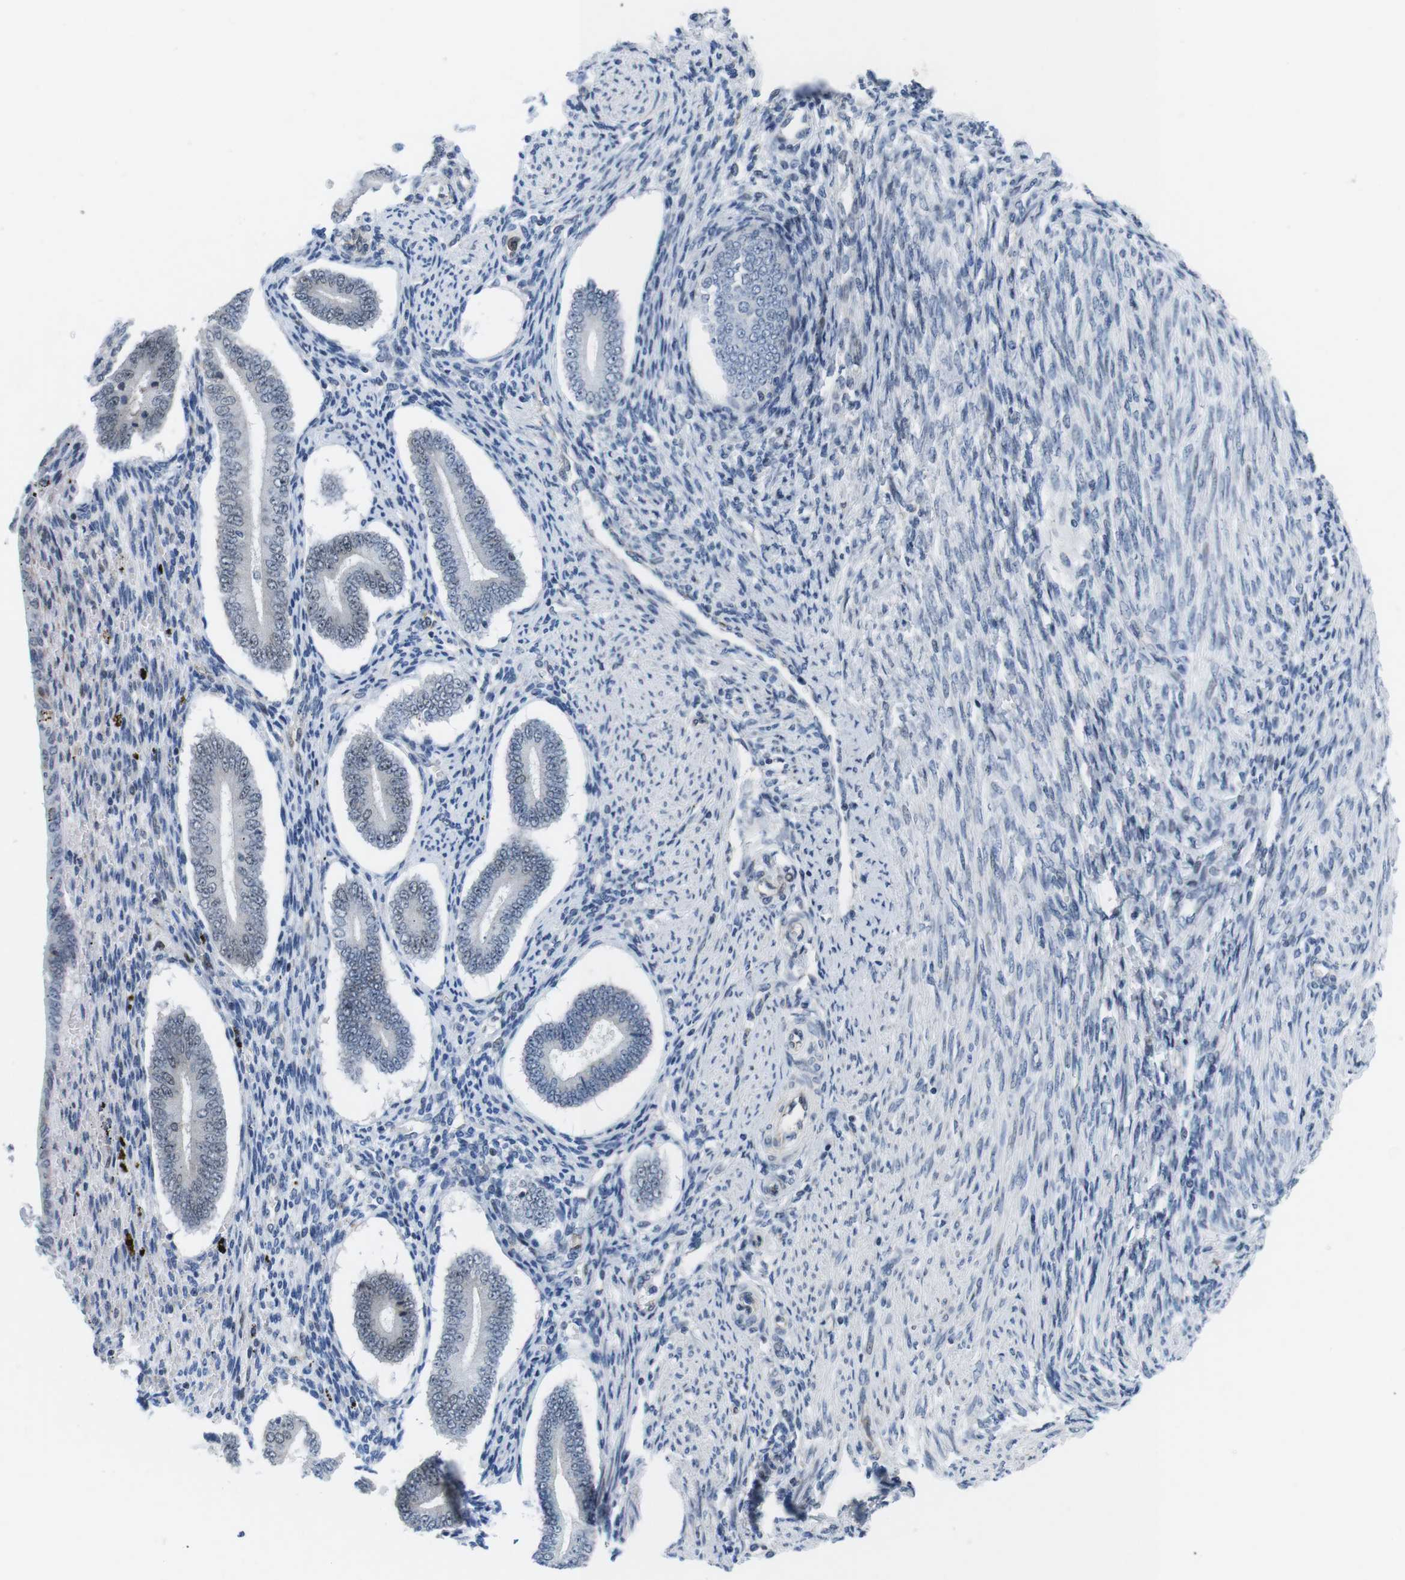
{"staining": {"intensity": "weak", "quantity": "<25%", "location": "nuclear"}, "tissue": "endometrium", "cell_type": "Cells in endometrial stroma", "image_type": "normal", "snomed": [{"axis": "morphology", "description": "Normal tissue, NOS"}, {"axis": "topography", "description": "Endometrium"}], "caption": "Immunohistochemical staining of benign endometrium shows no significant staining in cells in endometrial stroma.", "gene": "MLH1", "patient": {"sex": "female", "age": 42}}